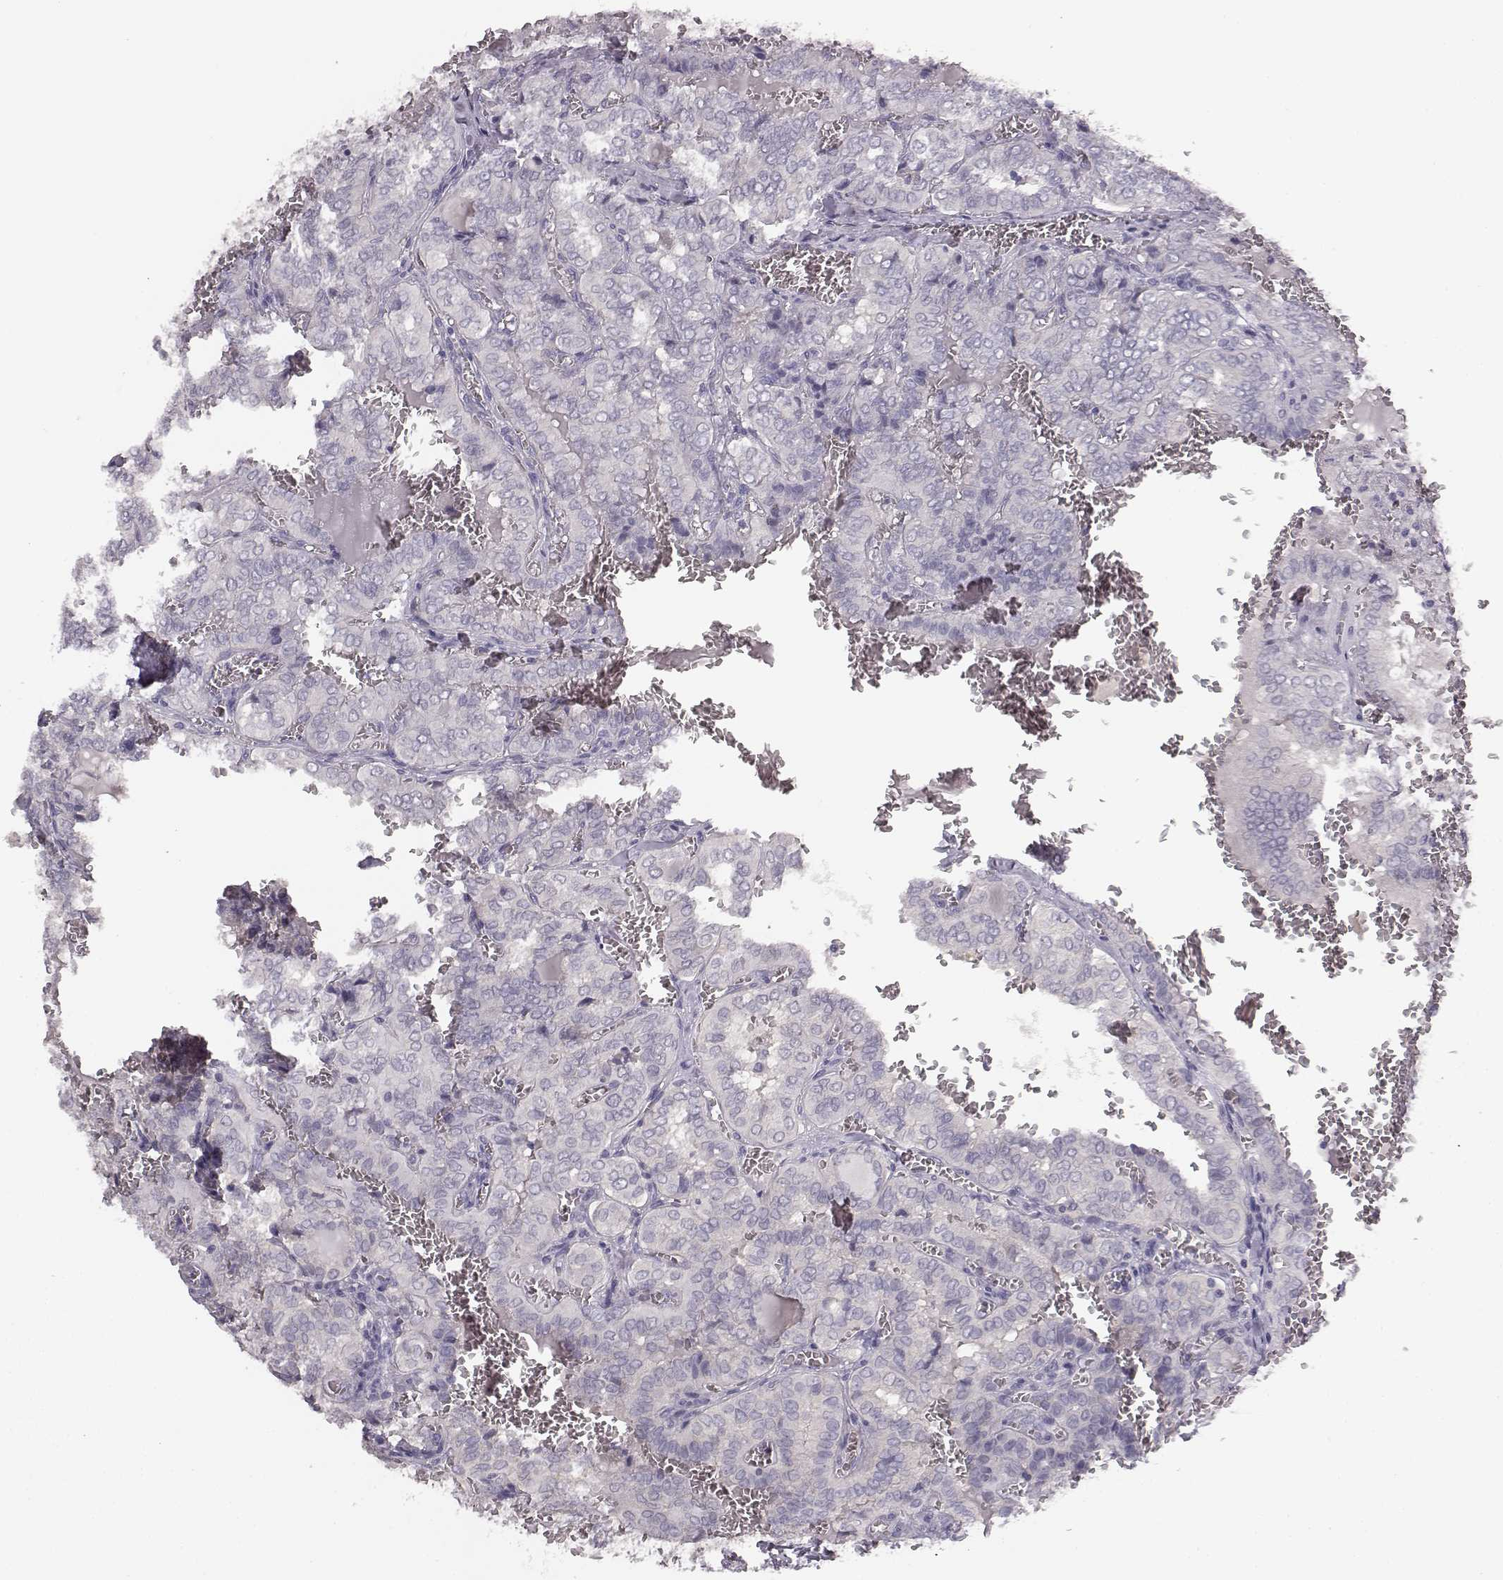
{"staining": {"intensity": "negative", "quantity": "none", "location": "none"}, "tissue": "thyroid cancer", "cell_type": "Tumor cells", "image_type": "cancer", "snomed": [{"axis": "morphology", "description": "Papillary adenocarcinoma, NOS"}, {"axis": "topography", "description": "Thyroid gland"}], "caption": "This is an immunohistochemistry histopathology image of thyroid papillary adenocarcinoma. There is no expression in tumor cells.", "gene": "BFSP2", "patient": {"sex": "female", "age": 41}}